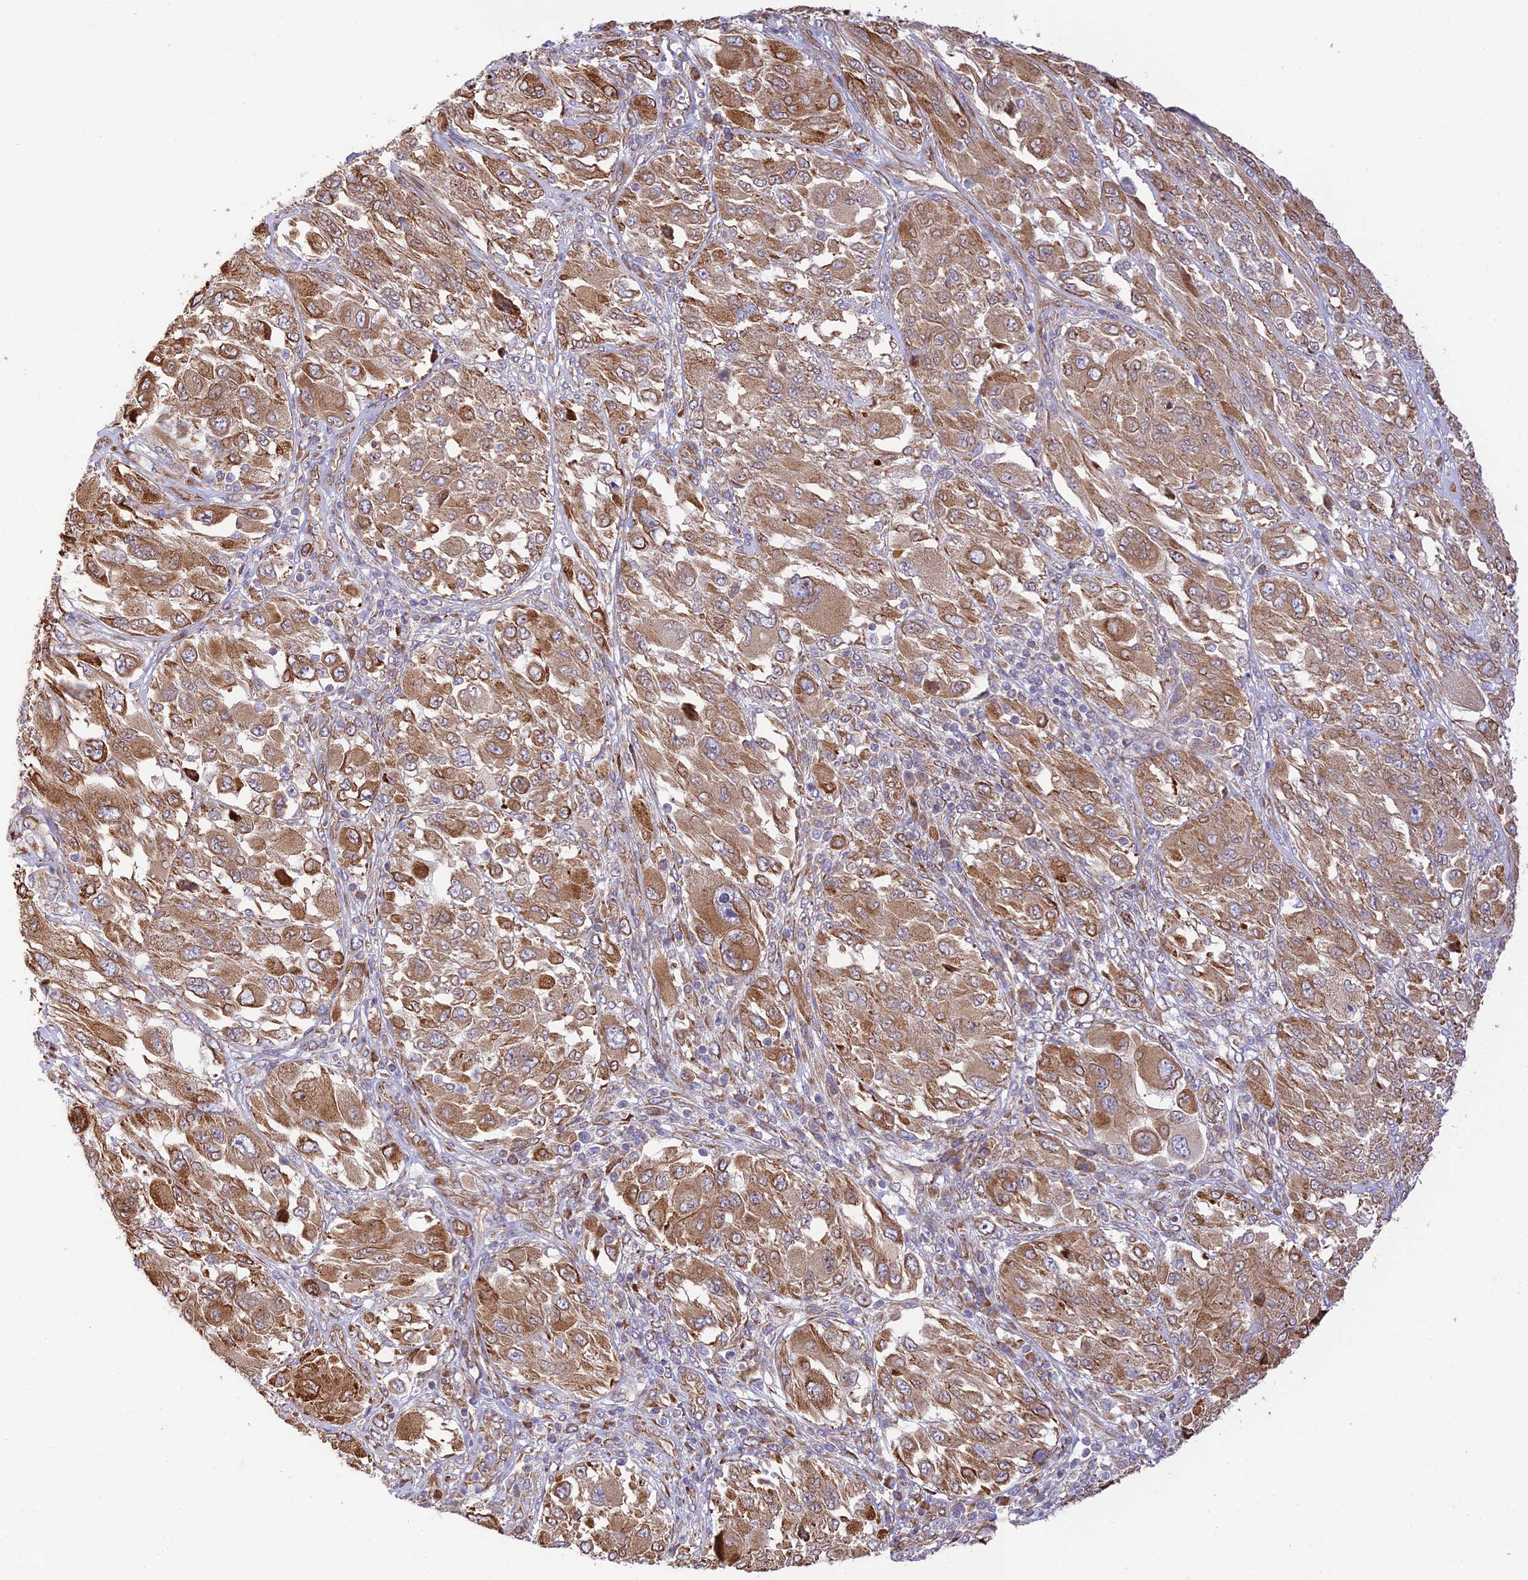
{"staining": {"intensity": "moderate", "quantity": ">75%", "location": "cytoplasmic/membranous"}, "tissue": "melanoma", "cell_type": "Tumor cells", "image_type": "cancer", "snomed": [{"axis": "morphology", "description": "Malignant melanoma, NOS"}, {"axis": "topography", "description": "Skin"}], "caption": "Tumor cells show moderate cytoplasmic/membranous expression in about >75% of cells in malignant melanoma.", "gene": "EXOC3L4", "patient": {"sex": "female", "age": 91}}